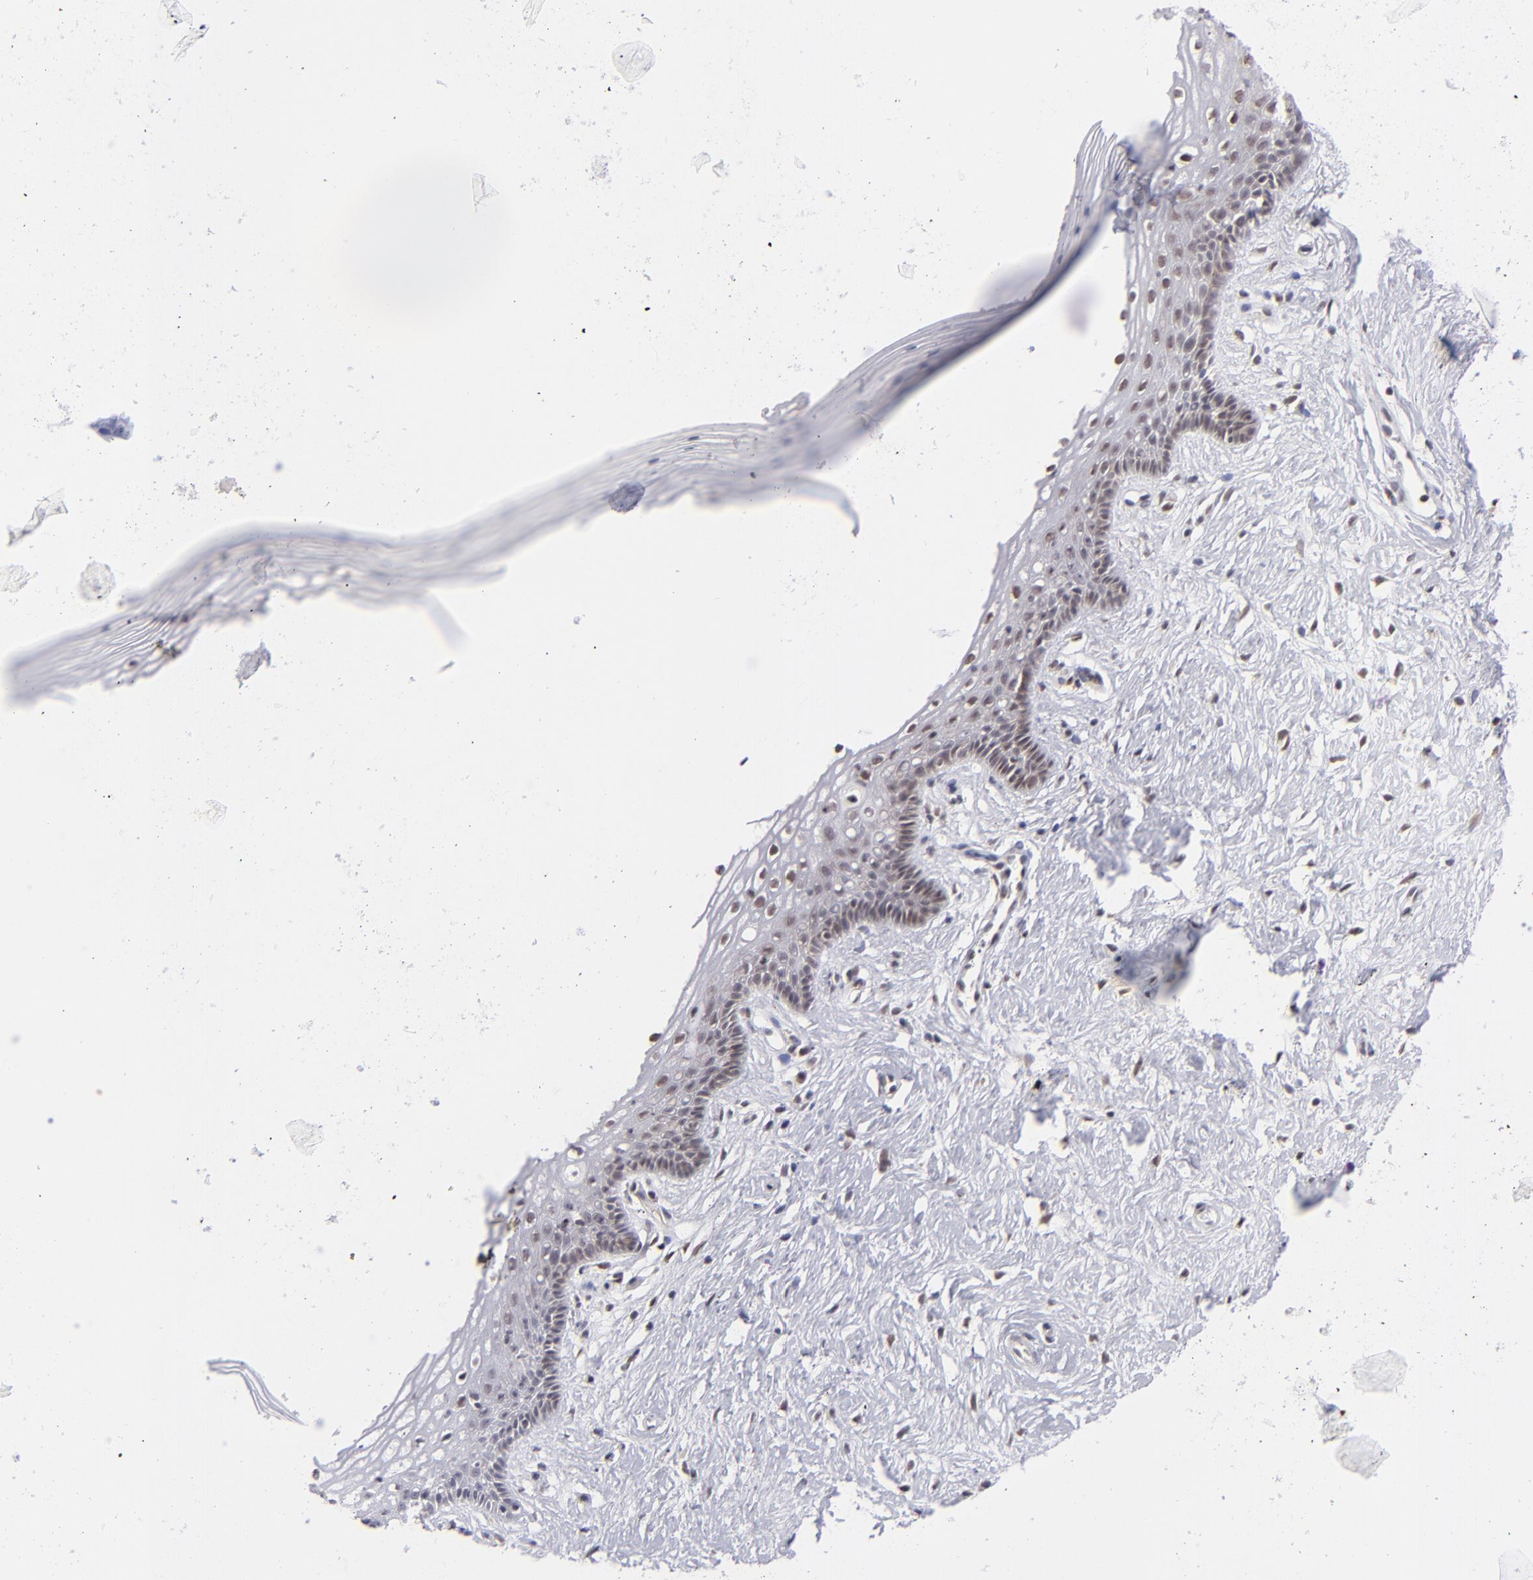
{"staining": {"intensity": "weak", "quantity": "25%-75%", "location": "nuclear"}, "tissue": "vagina", "cell_type": "Squamous epithelial cells", "image_type": "normal", "snomed": [{"axis": "morphology", "description": "Normal tissue, NOS"}, {"axis": "topography", "description": "Vagina"}], "caption": "A brown stain shows weak nuclear expression of a protein in squamous epithelial cells of unremarkable human vagina.", "gene": "MLLT3", "patient": {"sex": "female", "age": 46}}